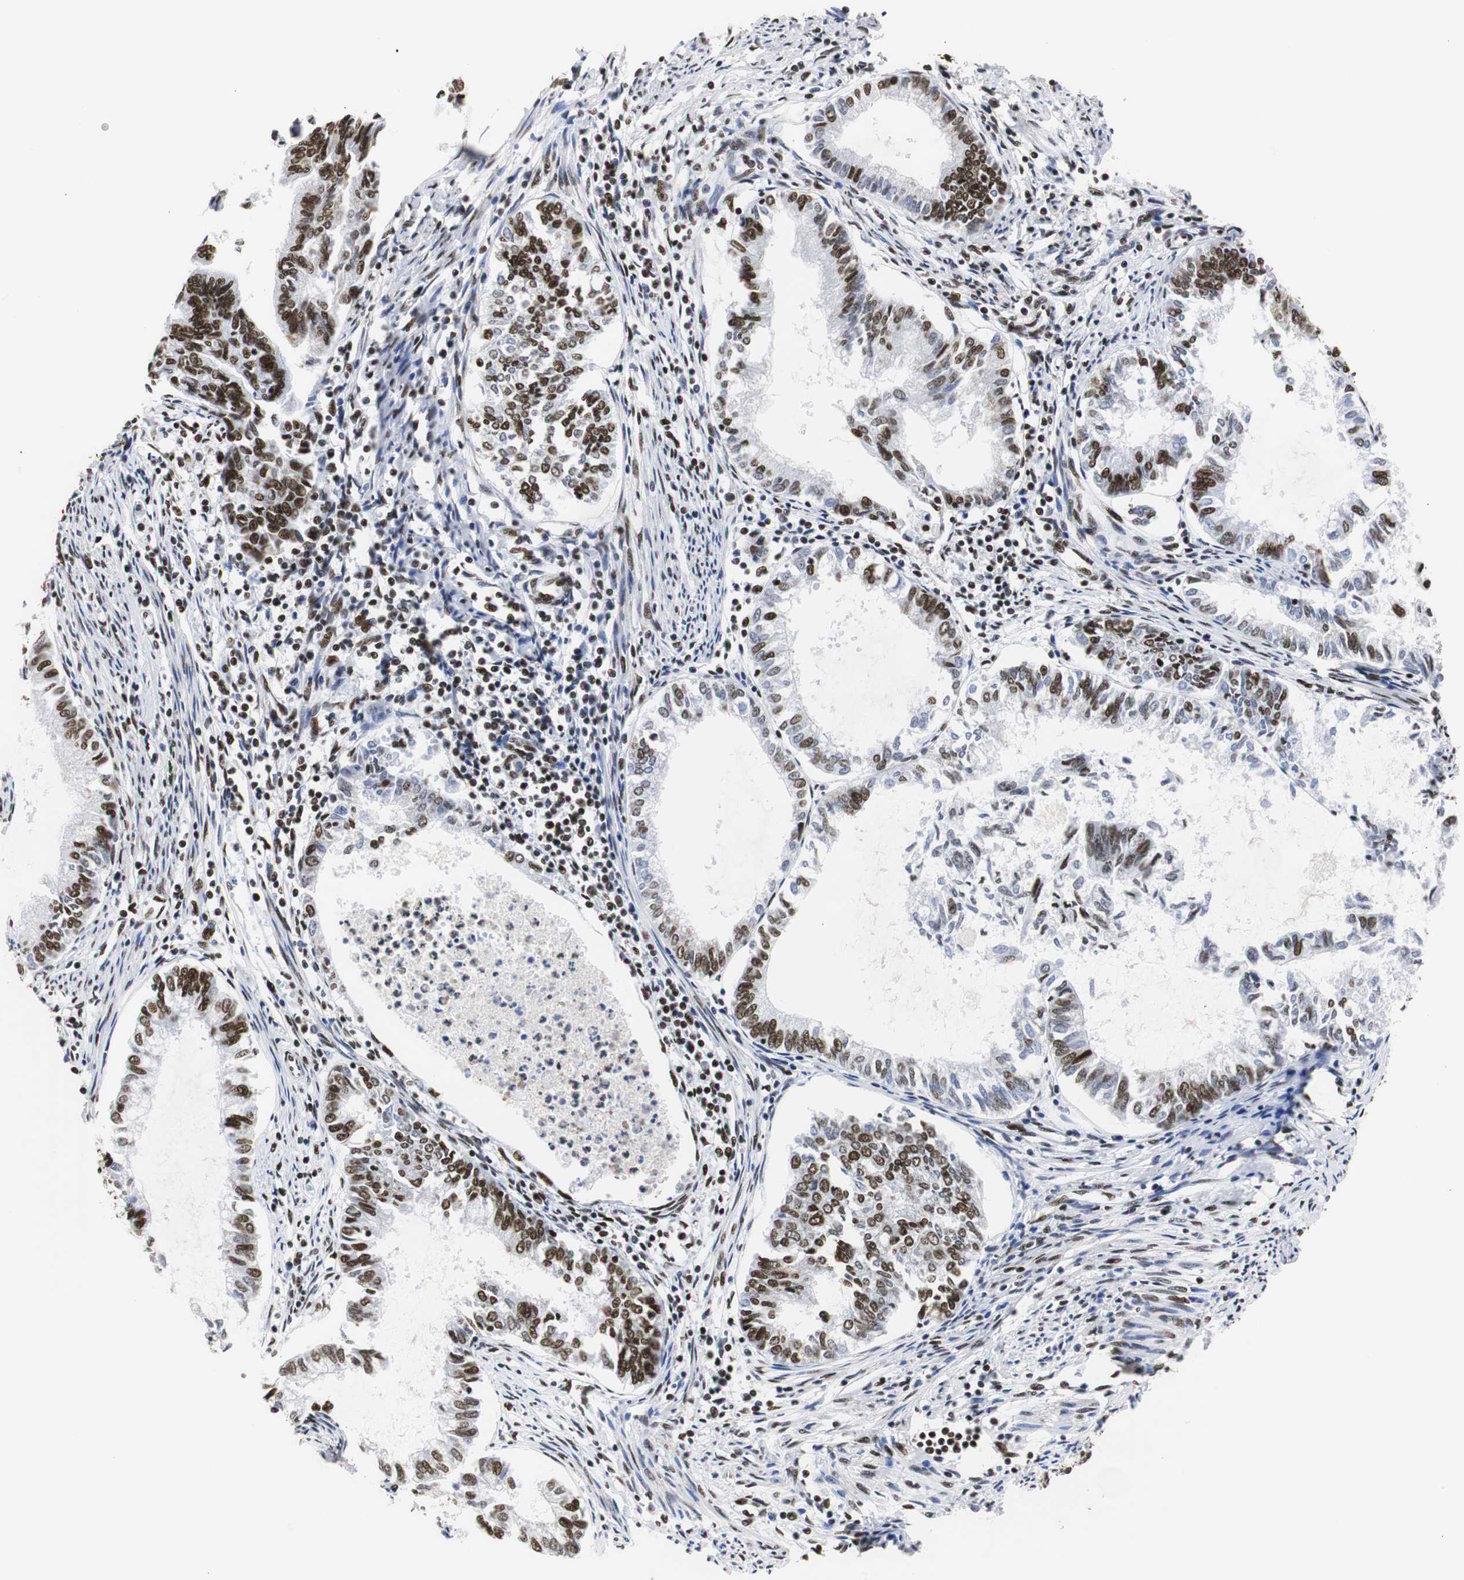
{"staining": {"intensity": "moderate", "quantity": "25%-75%", "location": "nuclear"}, "tissue": "endometrial cancer", "cell_type": "Tumor cells", "image_type": "cancer", "snomed": [{"axis": "morphology", "description": "Adenocarcinoma, NOS"}, {"axis": "topography", "description": "Endometrium"}], "caption": "Human endometrial adenocarcinoma stained with a protein marker shows moderate staining in tumor cells.", "gene": "HNRNPH2", "patient": {"sex": "female", "age": 86}}